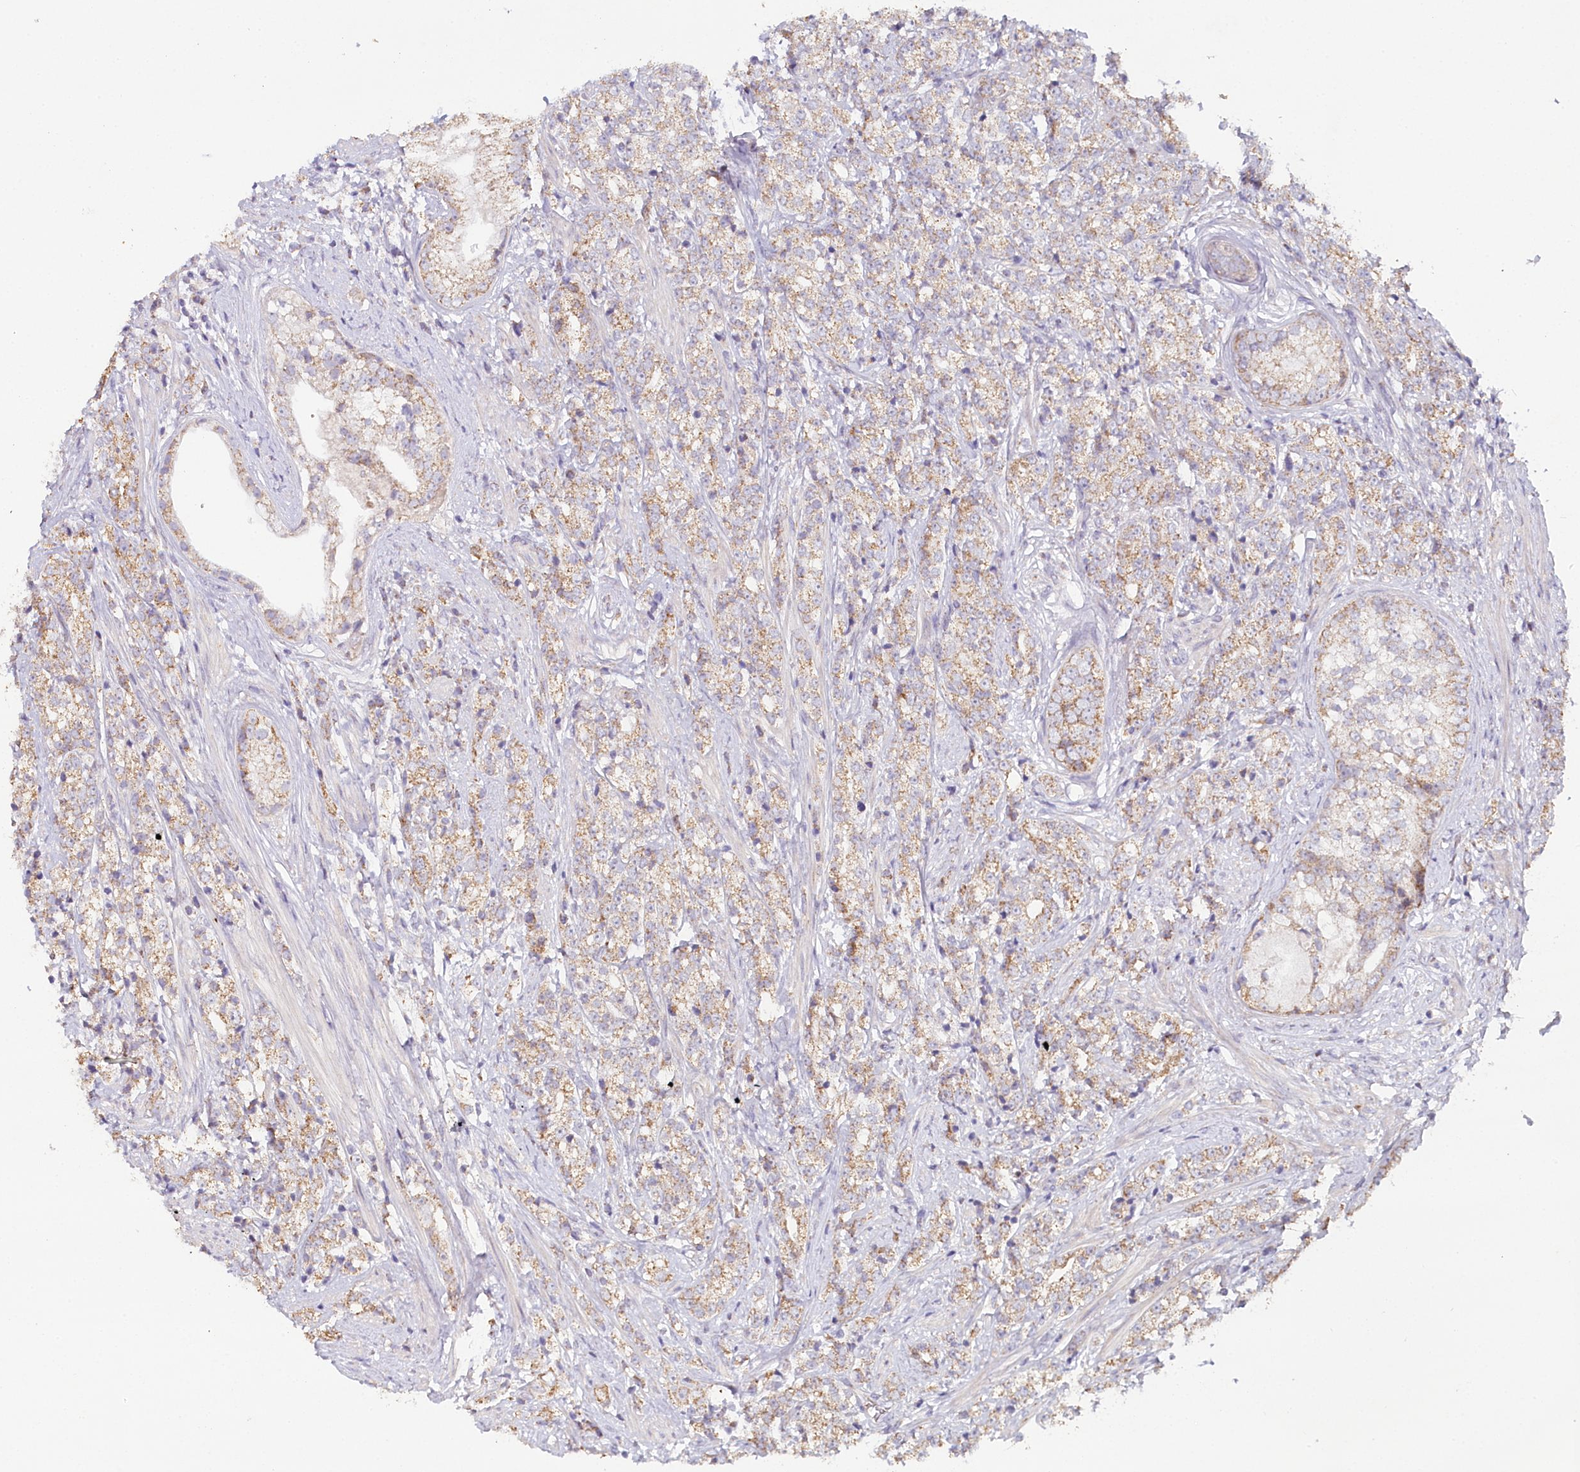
{"staining": {"intensity": "weak", "quantity": "25%-75%", "location": "cytoplasmic/membranous"}, "tissue": "prostate cancer", "cell_type": "Tumor cells", "image_type": "cancer", "snomed": [{"axis": "morphology", "description": "Adenocarcinoma, High grade"}, {"axis": "topography", "description": "Prostate"}], "caption": "Immunohistochemistry (IHC) image of human high-grade adenocarcinoma (prostate) stained for a protein (brown), which reveals low levels of weak cytoplasmic/membranous expression in approximately 25%-75% of tumor cells.", "gene": "MMP25", "patient": {"sex": "male", "age": 69}}